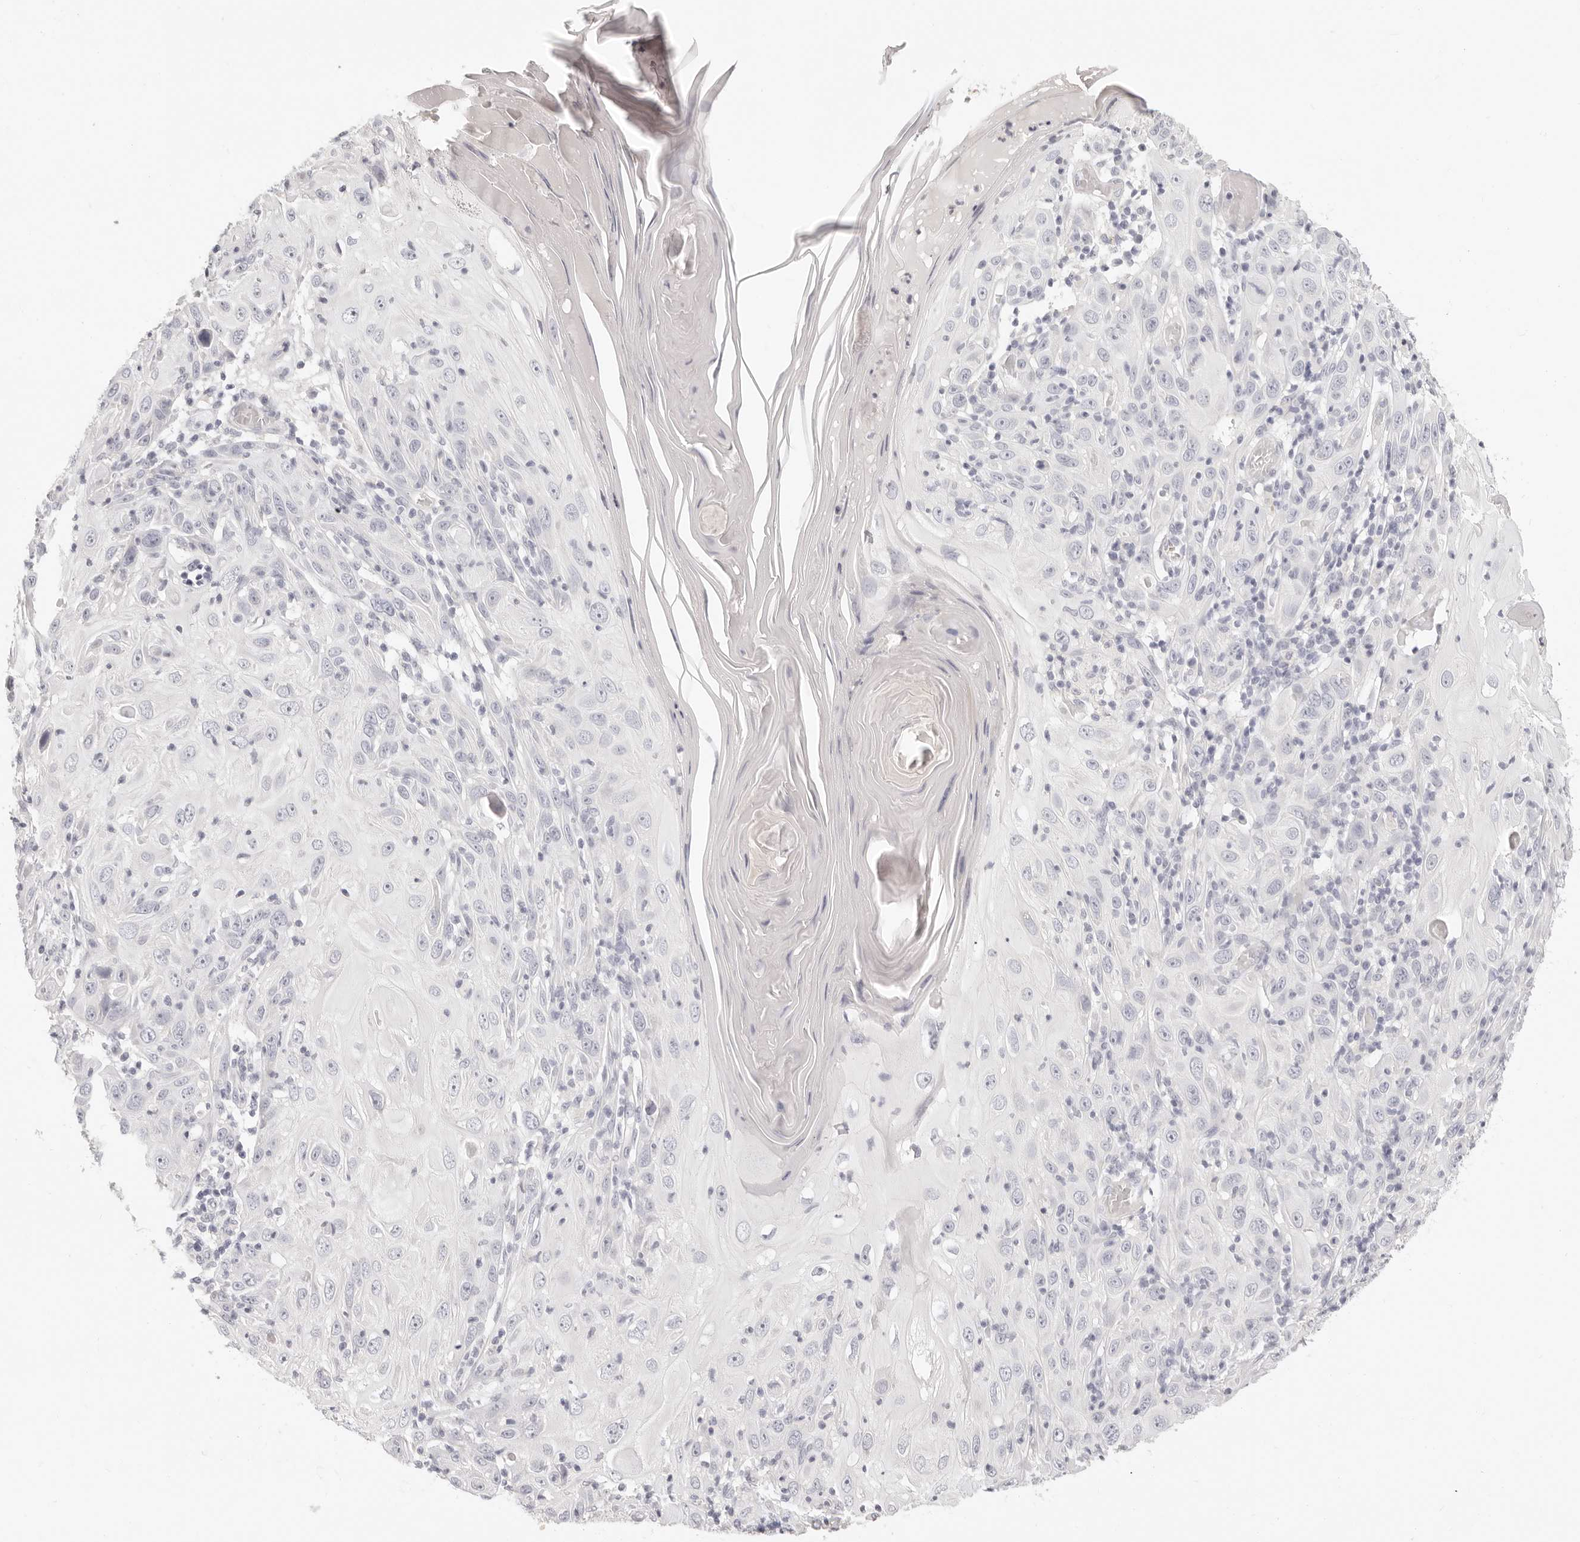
{"staining": {"intensity": "negative", "quantity": "none", "location": "none"}, "tissue": "skin cancer", "cell_type": "Tumor cells", "image_type": "cancer", "snomed": [{"axis": "morphology", "description": "Squamous cell carcinoma, NOS"}, {"axis": "topography", "description": "Skin"}], "caption": "The image demonstrates no significant expression in tumor cells of skin cancer (squamous cell carcinoma).", "gene": "FABP1", "patient": {"sex": "female", "age": 88}}